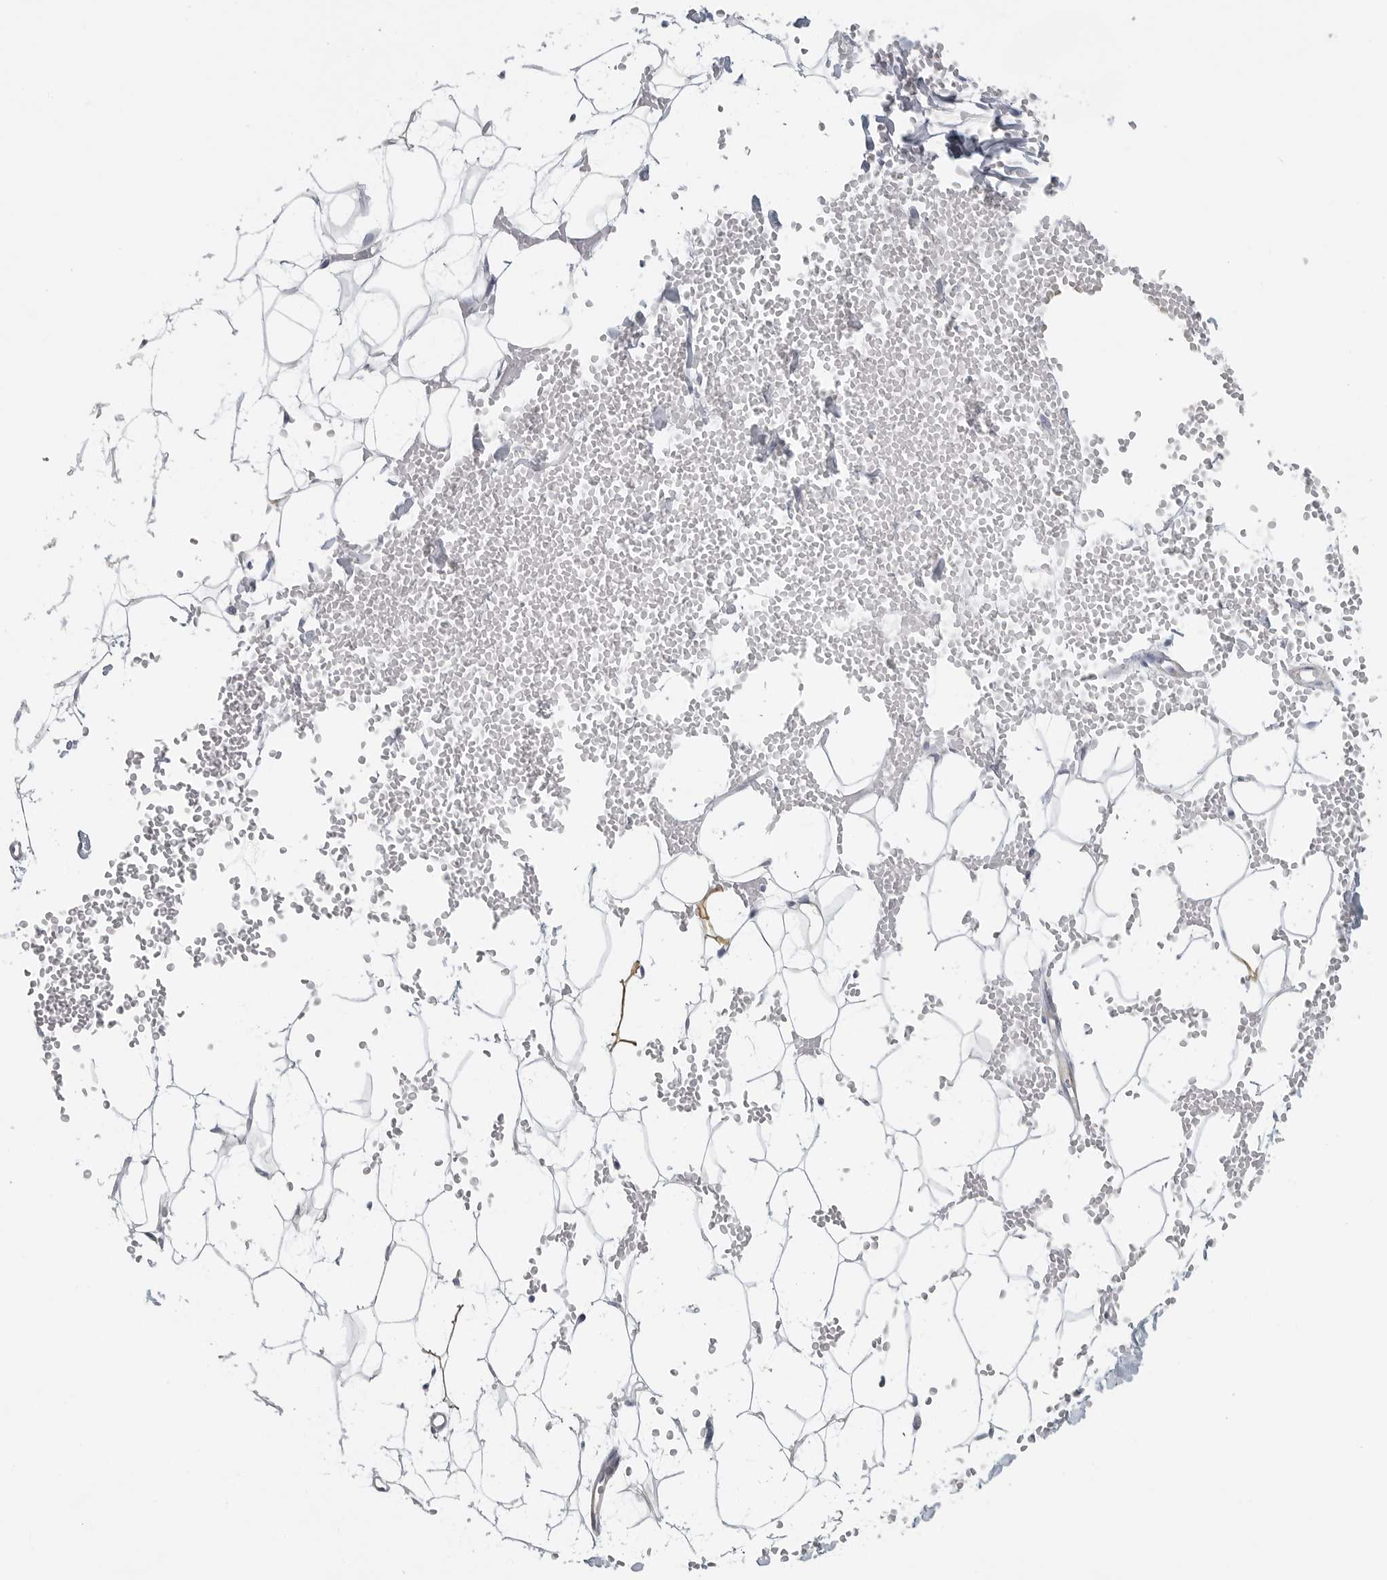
{"staining": {"intensity": "negative", "quantity": "none", "location": "none"}, "tissue": "adipose tissue", "cell_type": "Adipocytes", "image_type": "normal", "snomed": [{"axis": "morphology", "description": "Normal tissue, NOS"}, {"axis": "topography", "description": "Breast"}], "caption": "The immunohistochemistry micrograph has no significant expression in adipocytes of adipose tissue.", "gene": "TNR", "patient": {"sex": "female", "age": 23}}